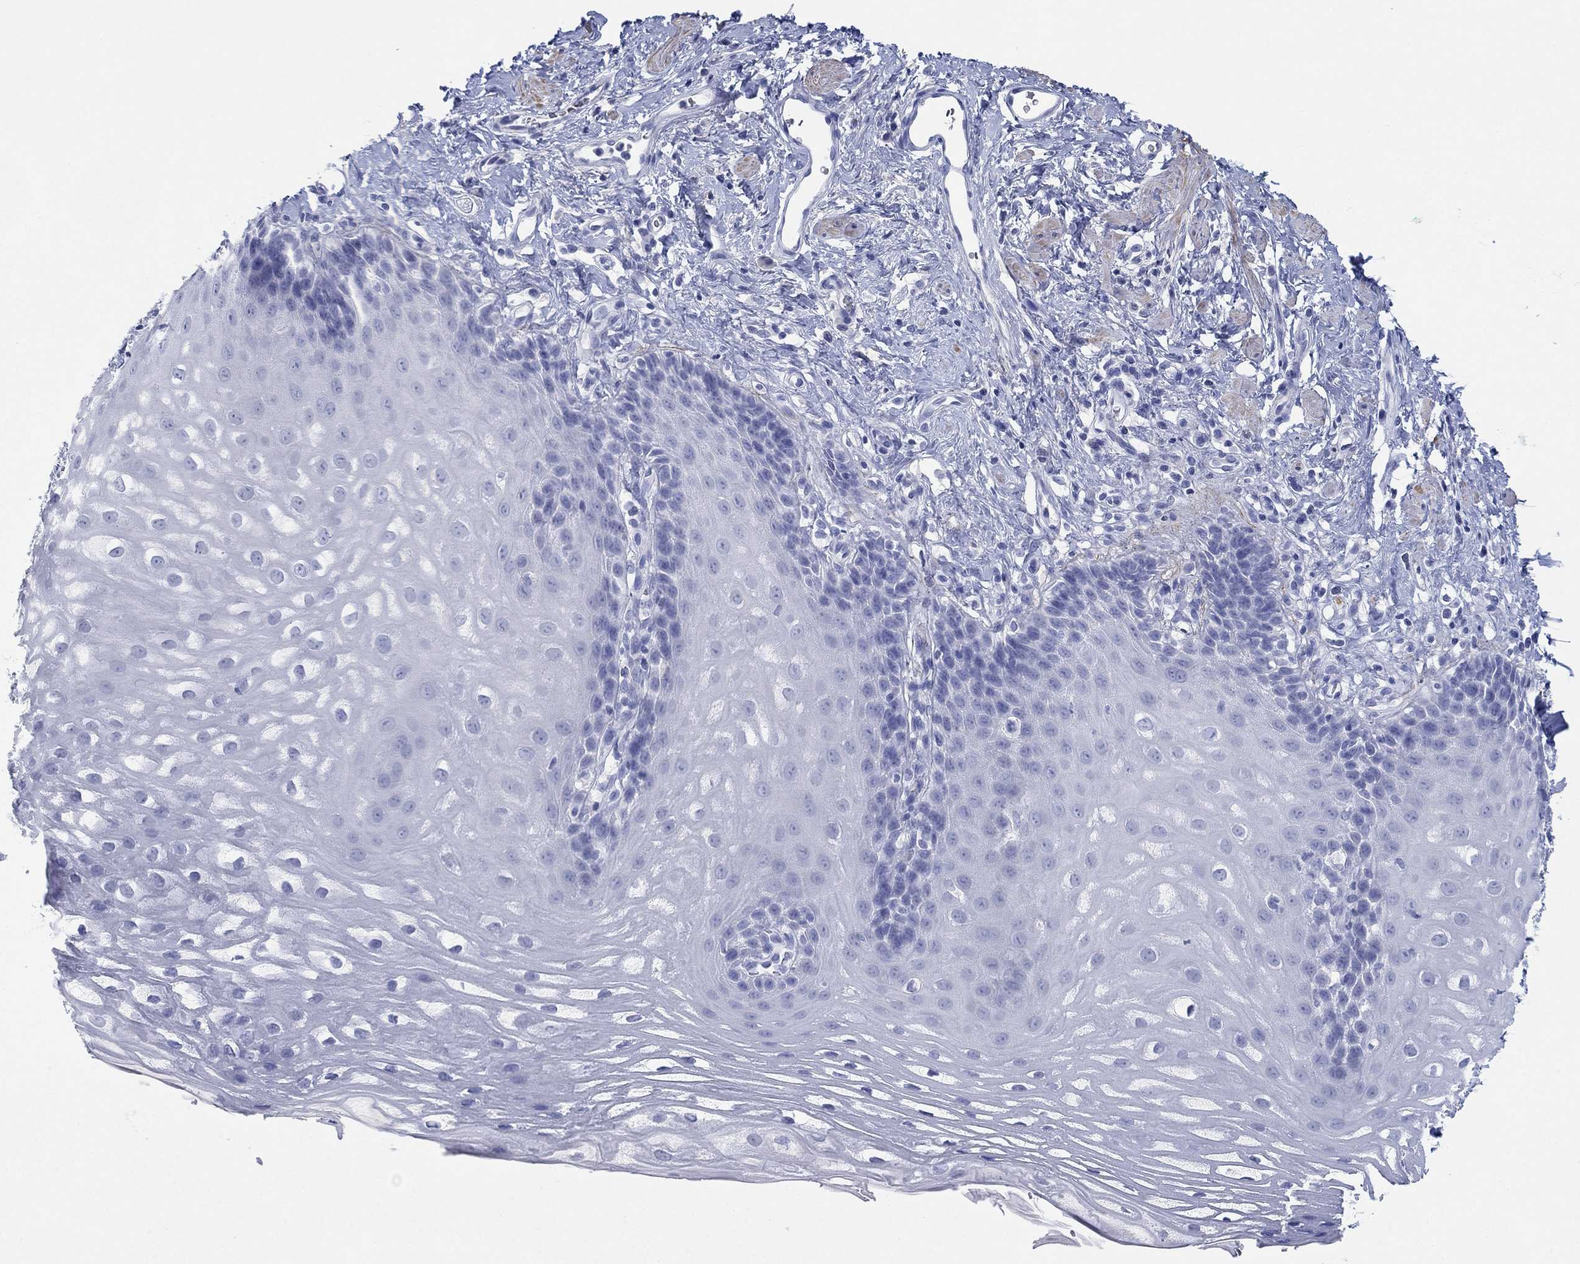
{"staining": {"intensity": "negative", "quantity": "none", "location": "none"}, "tissue": "esophagus", "cell_type": "Squamous epithelial cells", "image_type": "normal", "snomed": [{"axis": "morphology", "description": "Normal tissue, NOS"}, {"axis": "topography", "description": "Esophagus"}], "caption": "Immunohistochemical staining of normal esophagus reveals no significant expression in squamous epithelial cells.", "gene": "PDYN", "patient": {"sex": "male", "age": 64}}